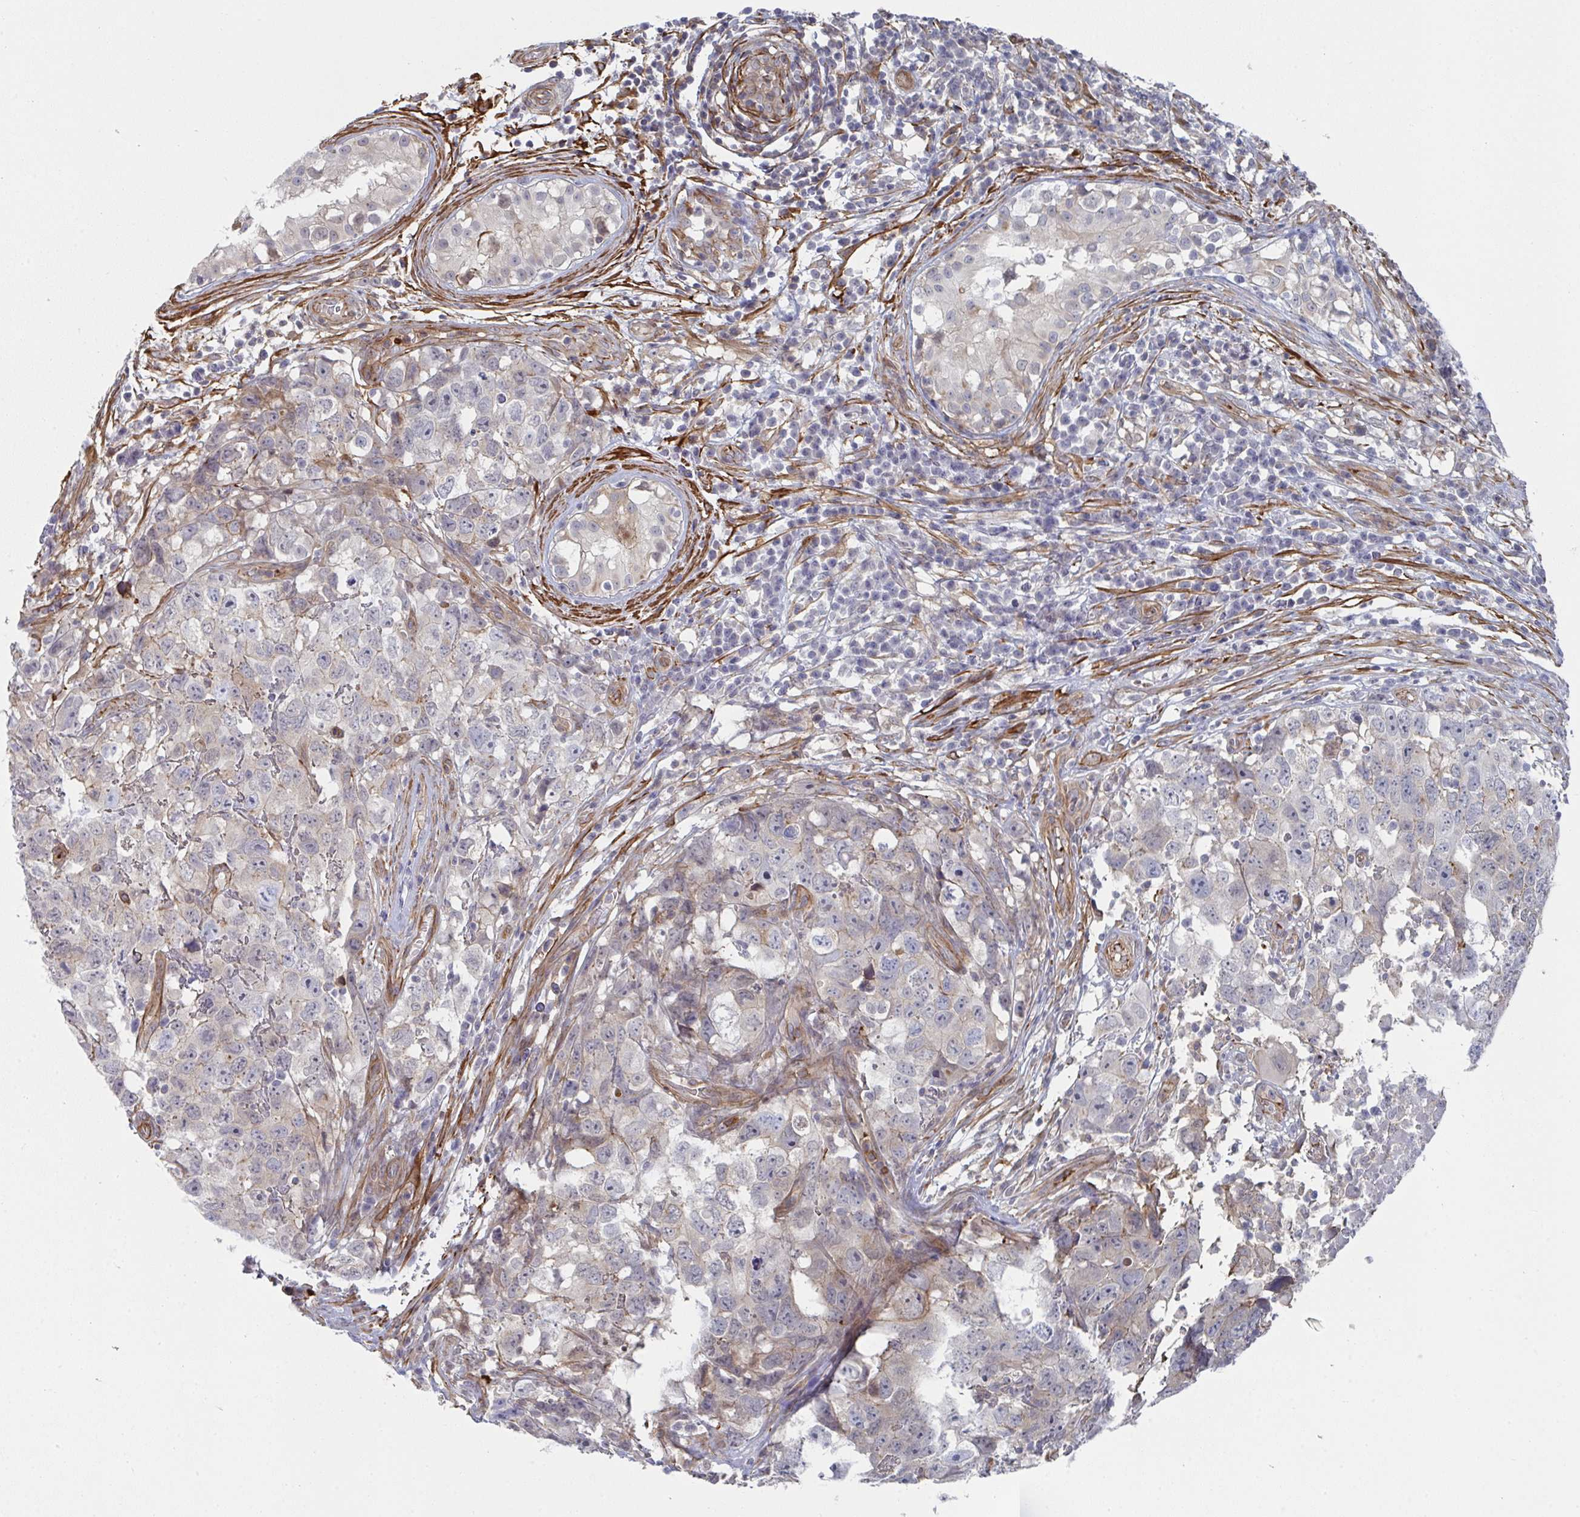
{"staining": {"intensity": "weak", "quantity": "<25%", "location": "cytoplasmic/membranous"}, "tissue": "testis cancer", "cell_type": "Tumor cells", "image_type": "cancer", "snomed": [{"axis": "morphology", "description": "Carcinoma, Embryonal, NOS"}, {"axis": "topography", "description": "Testis"}], "caption": "Immunohistochemistry histopathology image of human testis cancer stained for a protein (brown), which reveals no staining in tumor cells.", "gene": "NEURL4", "patient": {"sex": "male", "age": 22}}